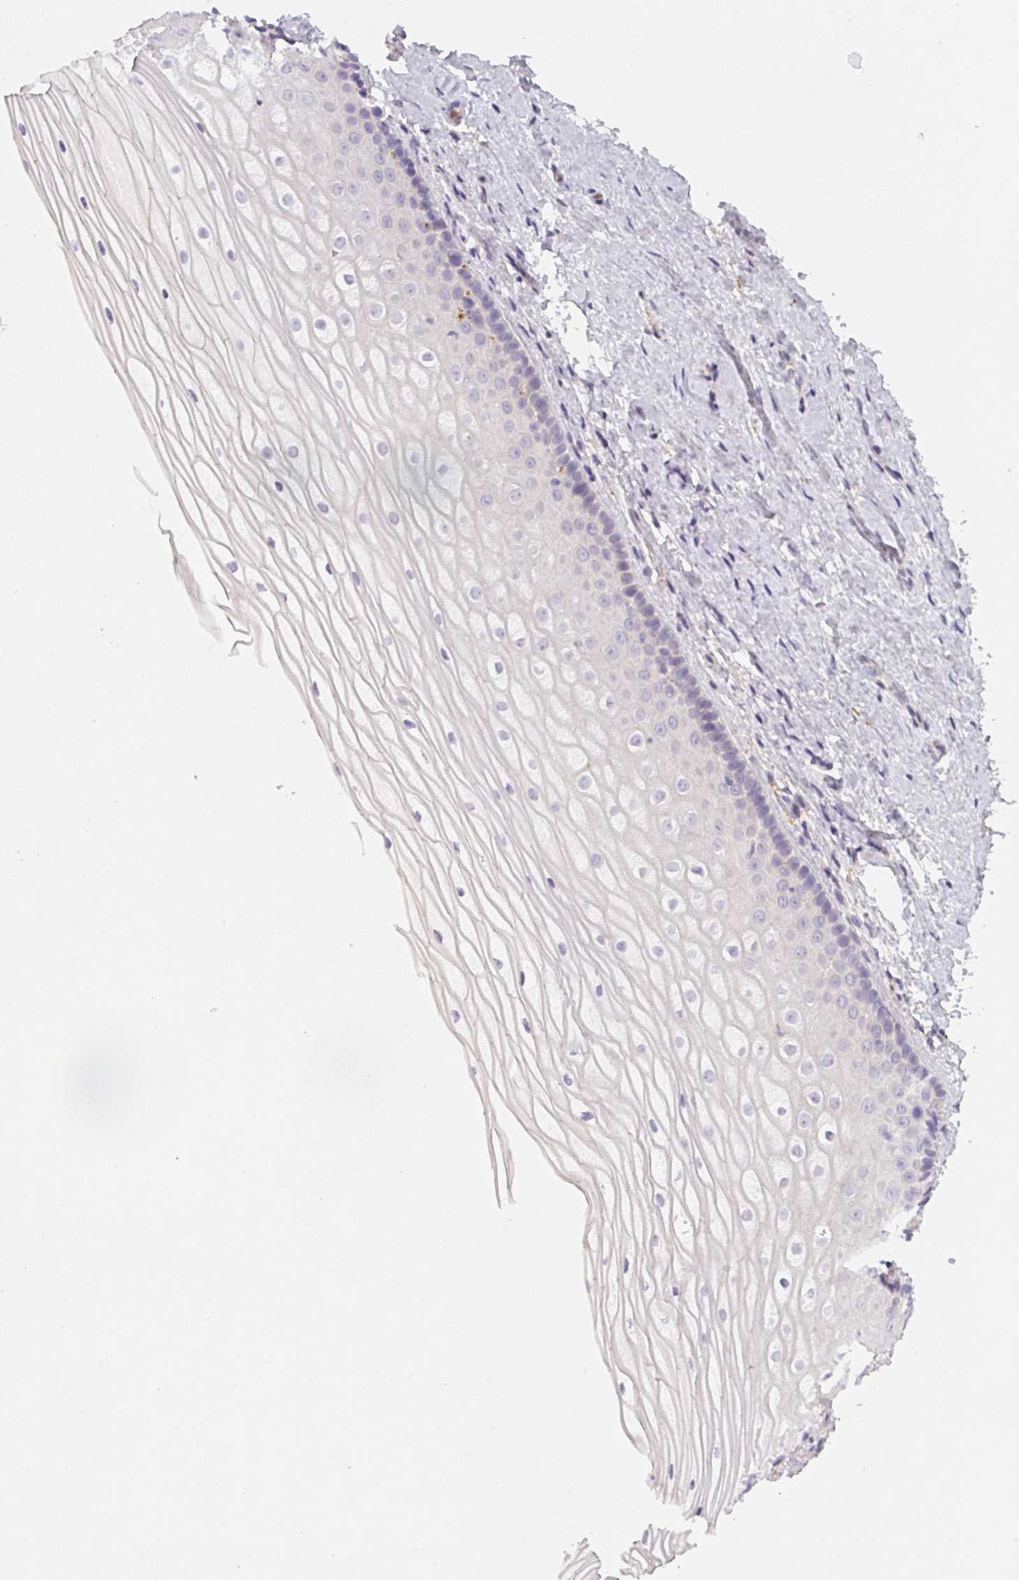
{"staining": {"intensity": "negative", "quantity": "none", "location": "none"}, "tissue": "vagina", "cell_type": "Squamous epithelial cells", "image_type": "normal", "snomed": [{"axis": "morphology", "description": "Normal tissue, NOS"}, {"axis": "topography", "description": "Vagina"}], "caption": "This is a micrograph of immunohistochemistry staining of unremarkable vagina, which shows no expression in squamous epithelial cells. (DAB immunohistochemistry with hematoxylin counter stain).", "gene": "LRRC23", "patient": {"sex": "female", "age": 52}}